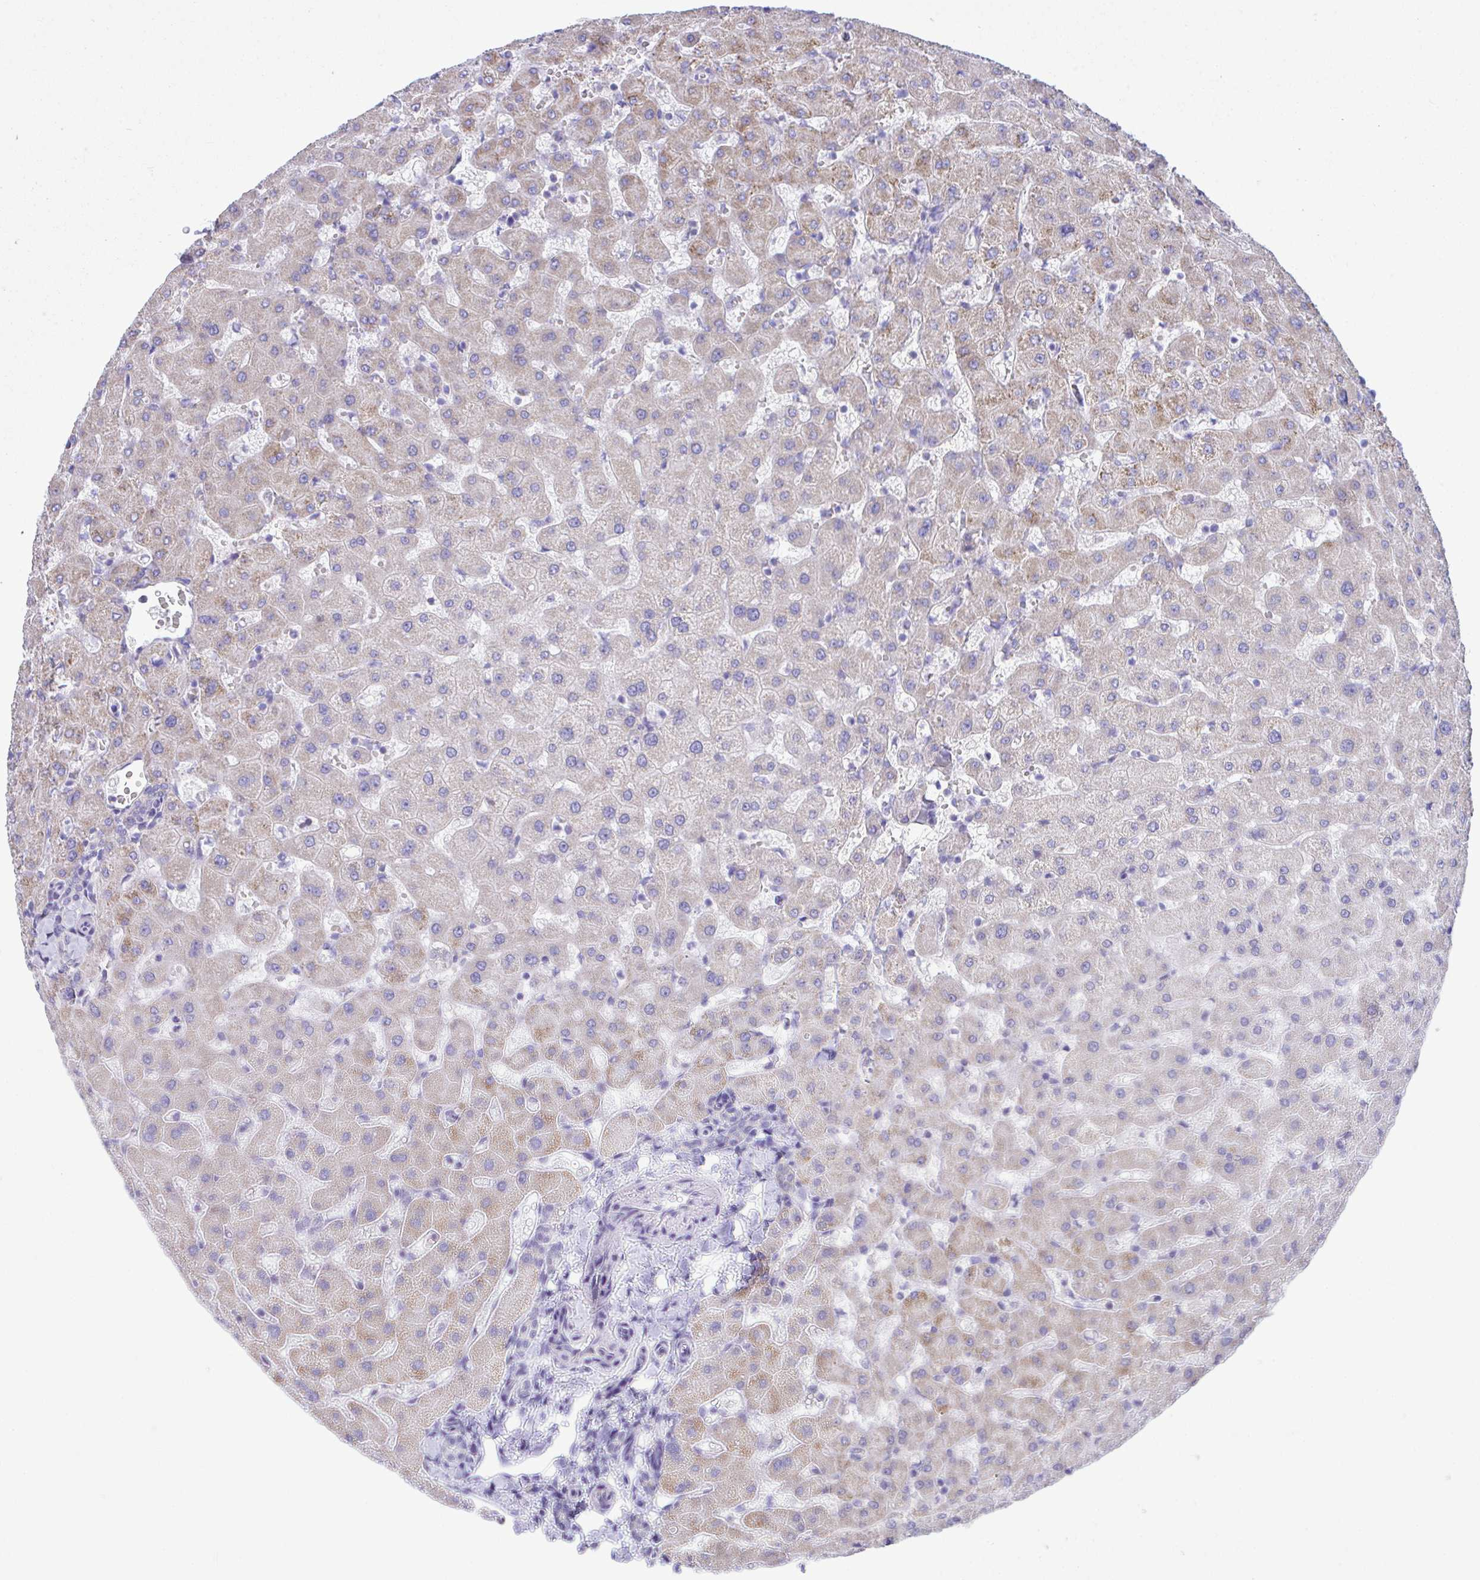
{"staining": {"intensity": "negative", "quantity": "none", "location": "none"}, "tissue": "liver", "cell_type": "Cholangiocytes", "image_type": "normal", "snomed": [{"axis": "morphology", "description": "Normal tissue, NOS"}, {"axis": "topography", "description": "Liver"}], "caption": "Immunohistochemistry photomicrograph of unremarkable liver: liver stained with DAB displays no significant protein staining in cholangiocytes.", "gene": "NLRP8", "patient": {"sex": "female", "age": 63}}